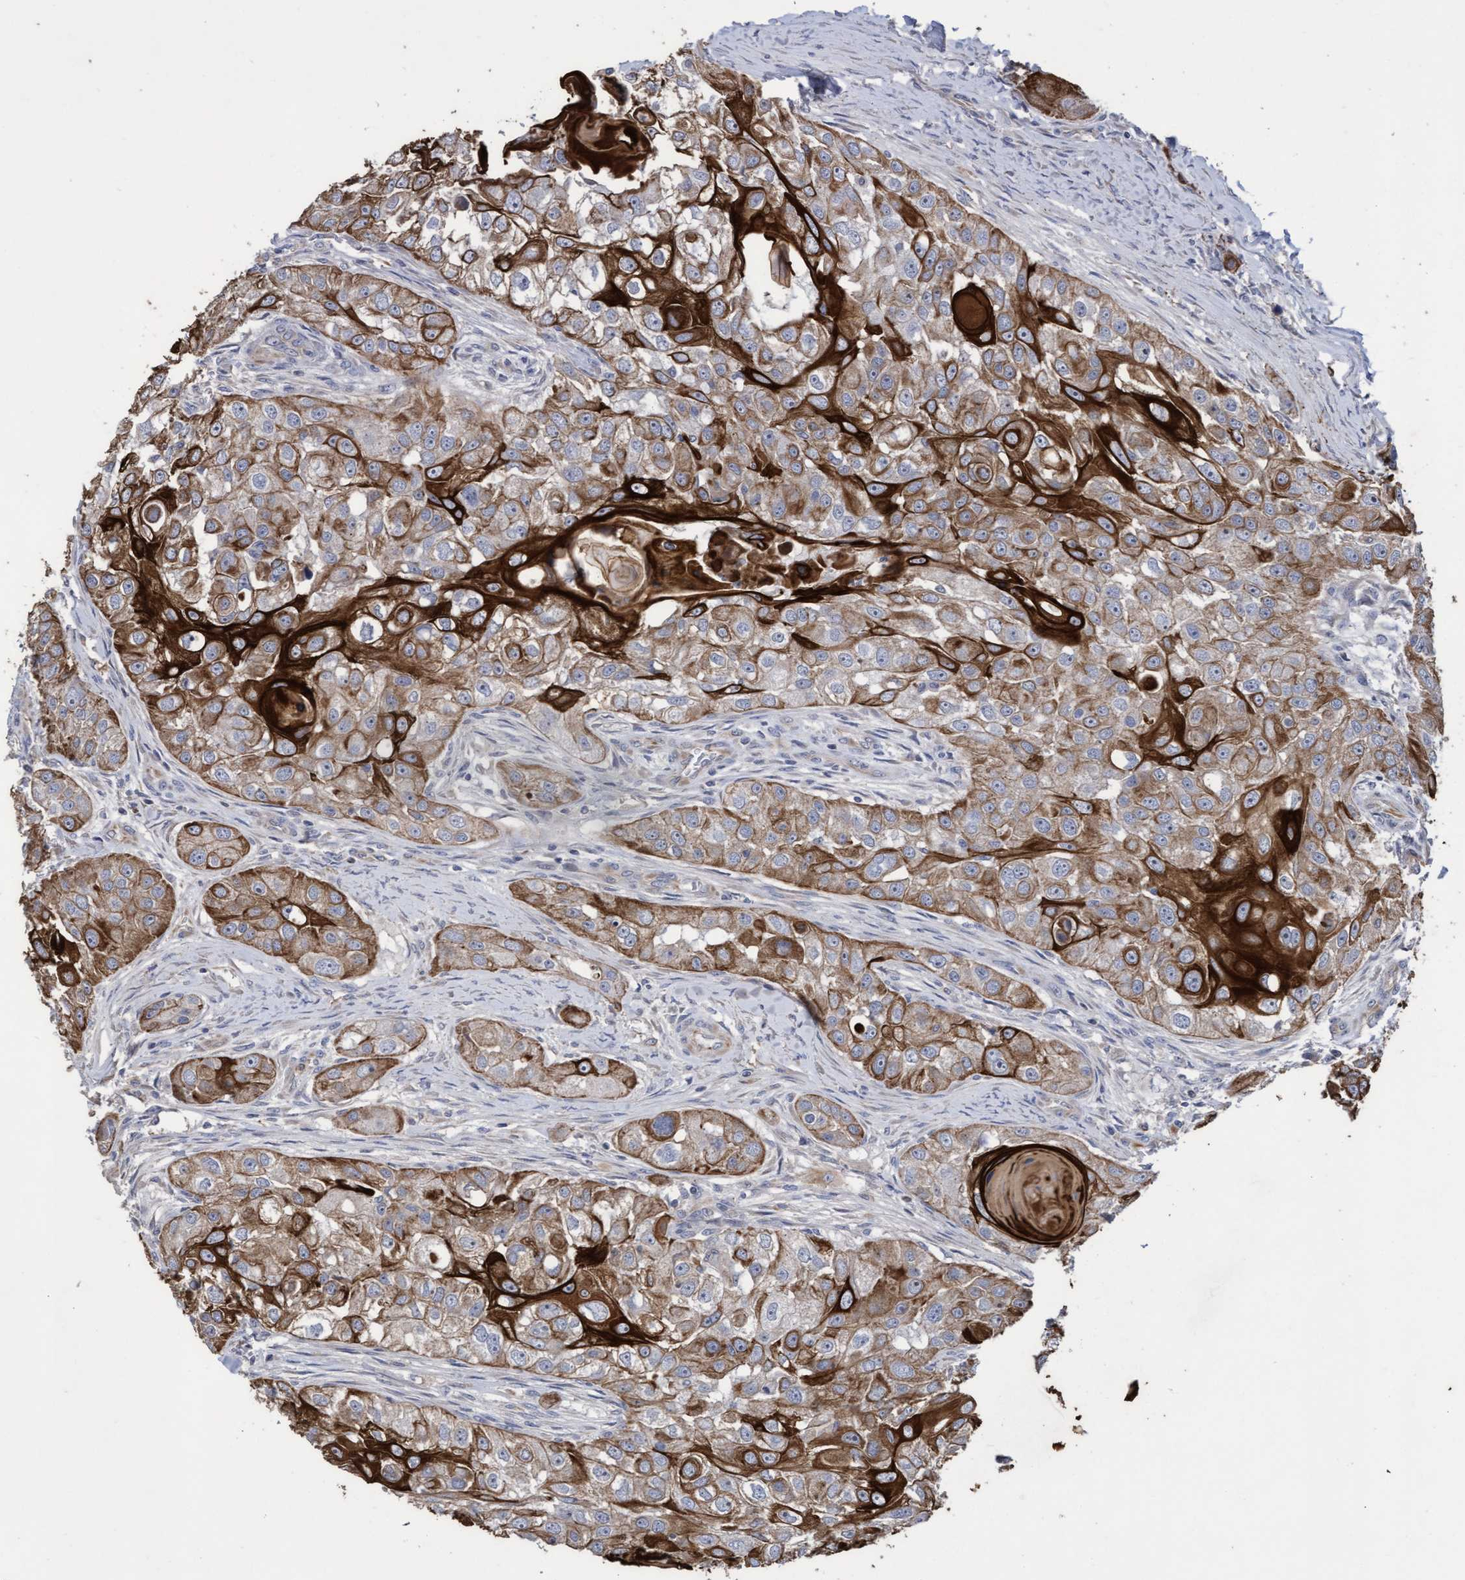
{"staining": {"intensity": "strong", "quantity": "25%-75%", "location": "cytoplasmic/membranous"}, "tissue": "head and neck cancer", "cell_type": "Tumor cells", "image_type": "cancer", "snomed": [{"axis": "morphology", "description": "Normal tissue, NOS"}, {"axis": "morphology", "description": "Squamous cell carcinoma, NOS"}, {"axis": "topography", "description": "Skeletal muscle"}, {"axis": "topography", "description": "Head-Neck"}], "caption": "Immunohistochemistry (IHC) (DAB) staining of squamous cell carcinoma (head and neck) shows strong cytoplasmic/membranous protein staining in about 25%-75% of tumor cells.", "gene": "KRT24", "patient": {"sex": "male", "age": 51}}